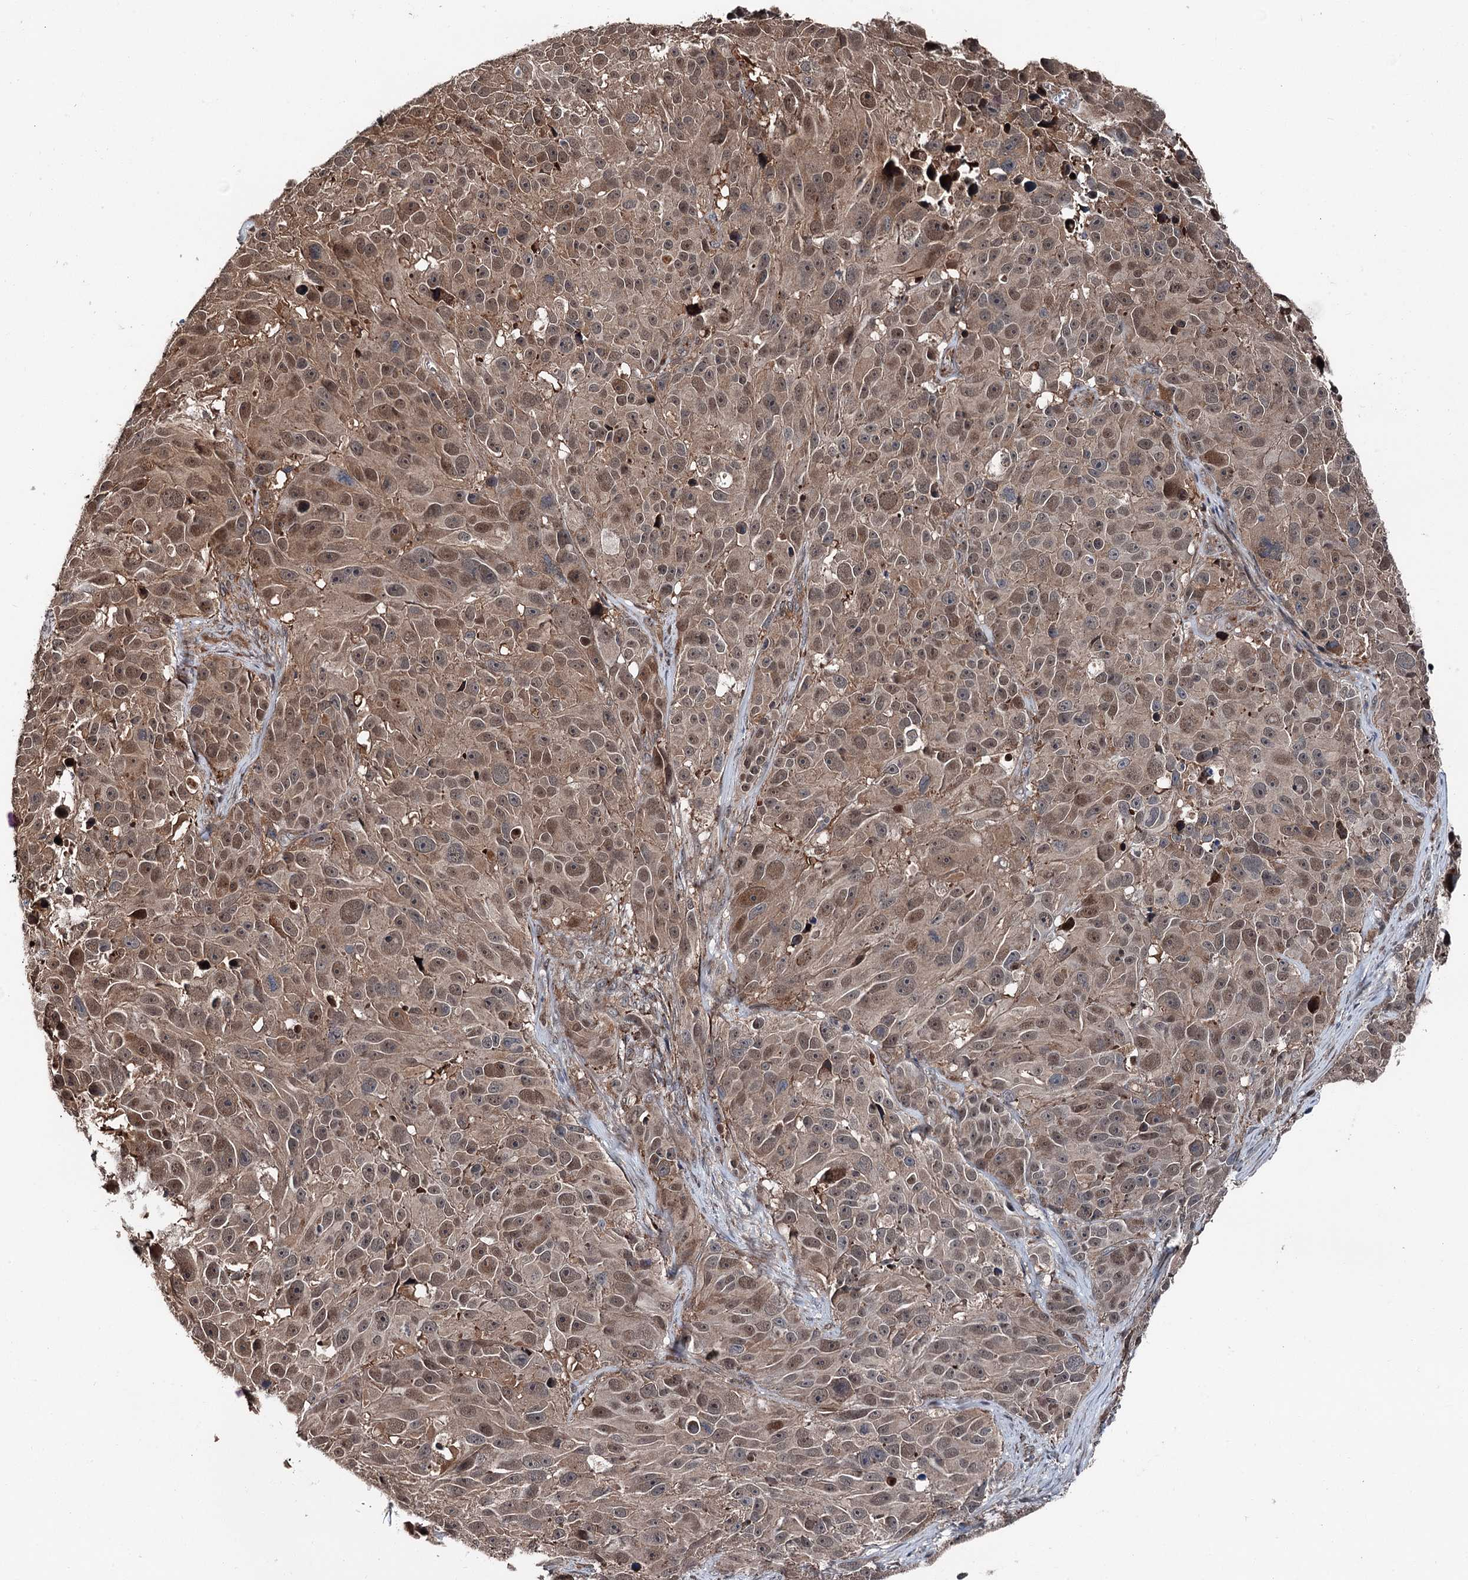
{"staining": {"intensity": "moderate", "quantity": ">75%", "location": "cytoplasmic/membranous,nuclear"}, "tissue": "melanoma", "cell_type": "Tumor cells", "image_type": "cancer", "snomed": [{"axis": "morphology", "description": "Malignant melanoma, NOS"}, {"axis": "topography", "description": "Skin"}], "caption": "This micrograph reveals immunohistochemistry staining of malignant melanoma, with medium moderate cytoplasmic/membranous and nuclear expression in approximately >75% of tumor cells.", "gene": "PSMD13", "patient": {"sex": "male", "age": 84}}